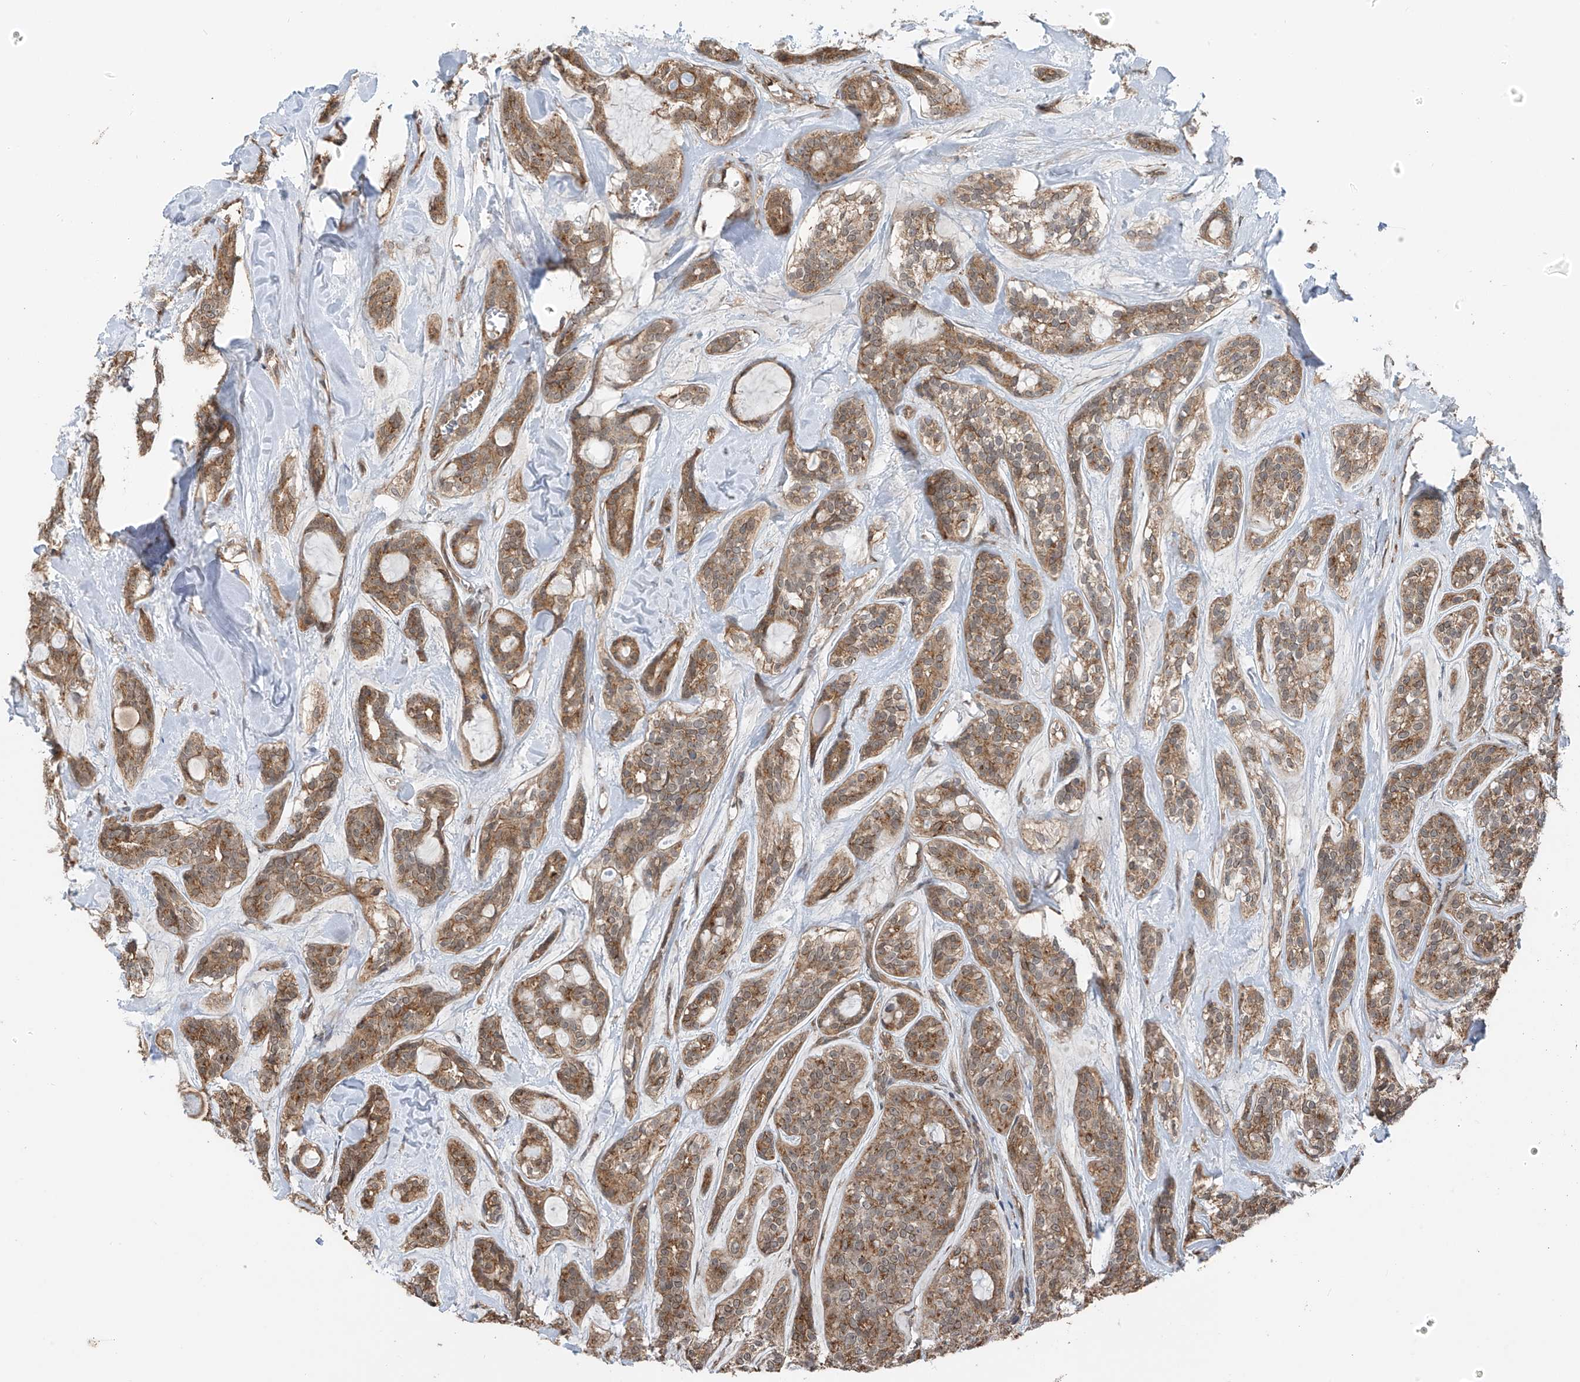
{"staining": {"intensity": "moderate", "quantity": ">75%", "location": "cytoplasmic/membranous"}, "tissue": "head and neck cancer", "cell_type": "Tumor cells", "image_type": "cancer", "snomed": [{"axis": "morphology", "description": "Adenocarcinoma, NOS"}, {"axis": "topography", "description": "Head-Neck"}], "caption": "This micrograph displays IHC staining of human adenocarcinoma (head and neck), with medium moderate cytoplasmic/membranous expression in approximately >75% of tumor cells.", "gene": "ZNF189", "patient": {"sex": "male", "age": 66}}